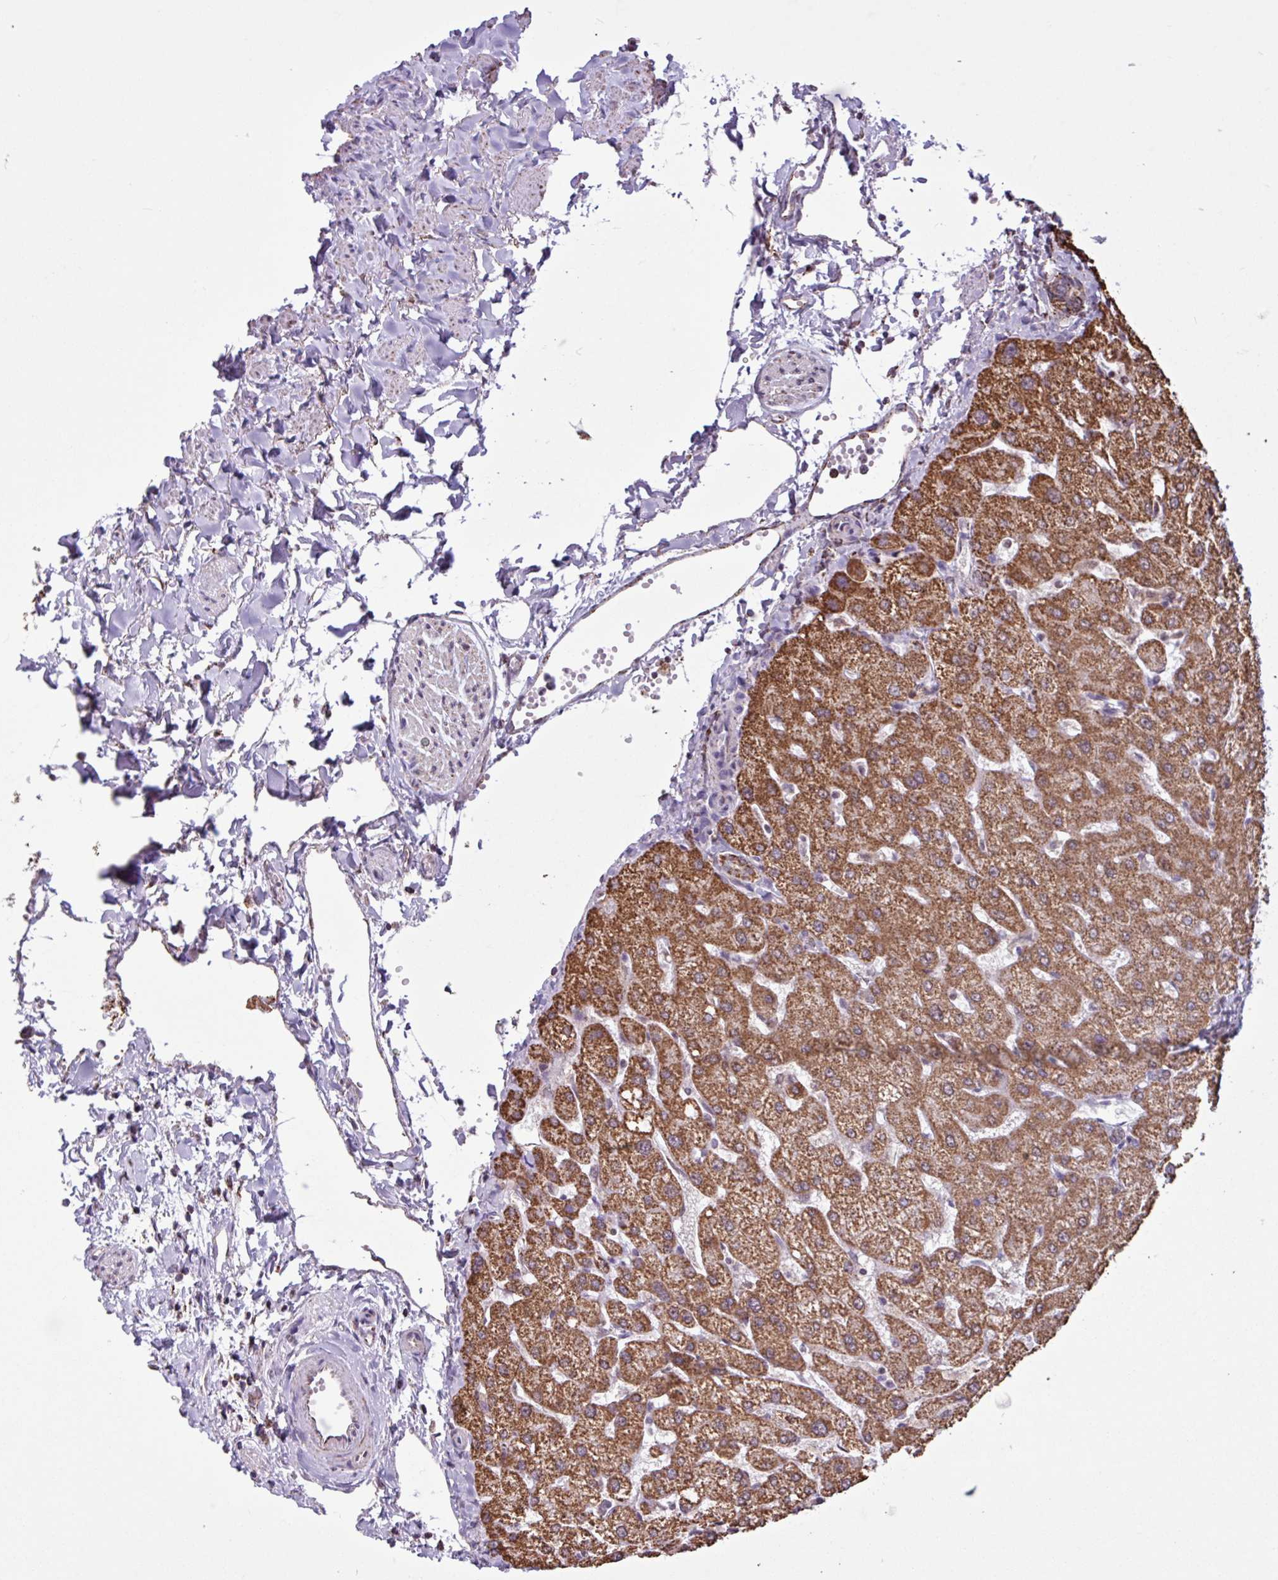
{"staining": {"intensity": "moderate", "quantity": ">75%", "location": "cytoplasmic/membranous"}, "tissue": "liver", "cell_type": "Cholangiocytes", "image_type": "normal", "snomed": [{"axis": "morphology", "description": "Normal tissue, NOS"}, {"axis": "topography", "description": "Liver"}], "caption": "This is an image of immunohistochemistry staining of normal liver, which shows moderate positivity in the cytoplasmic/membranous of cholangiocytes.", "gene": "ALG8", "patient": {"sex": "female", "age": 54}}